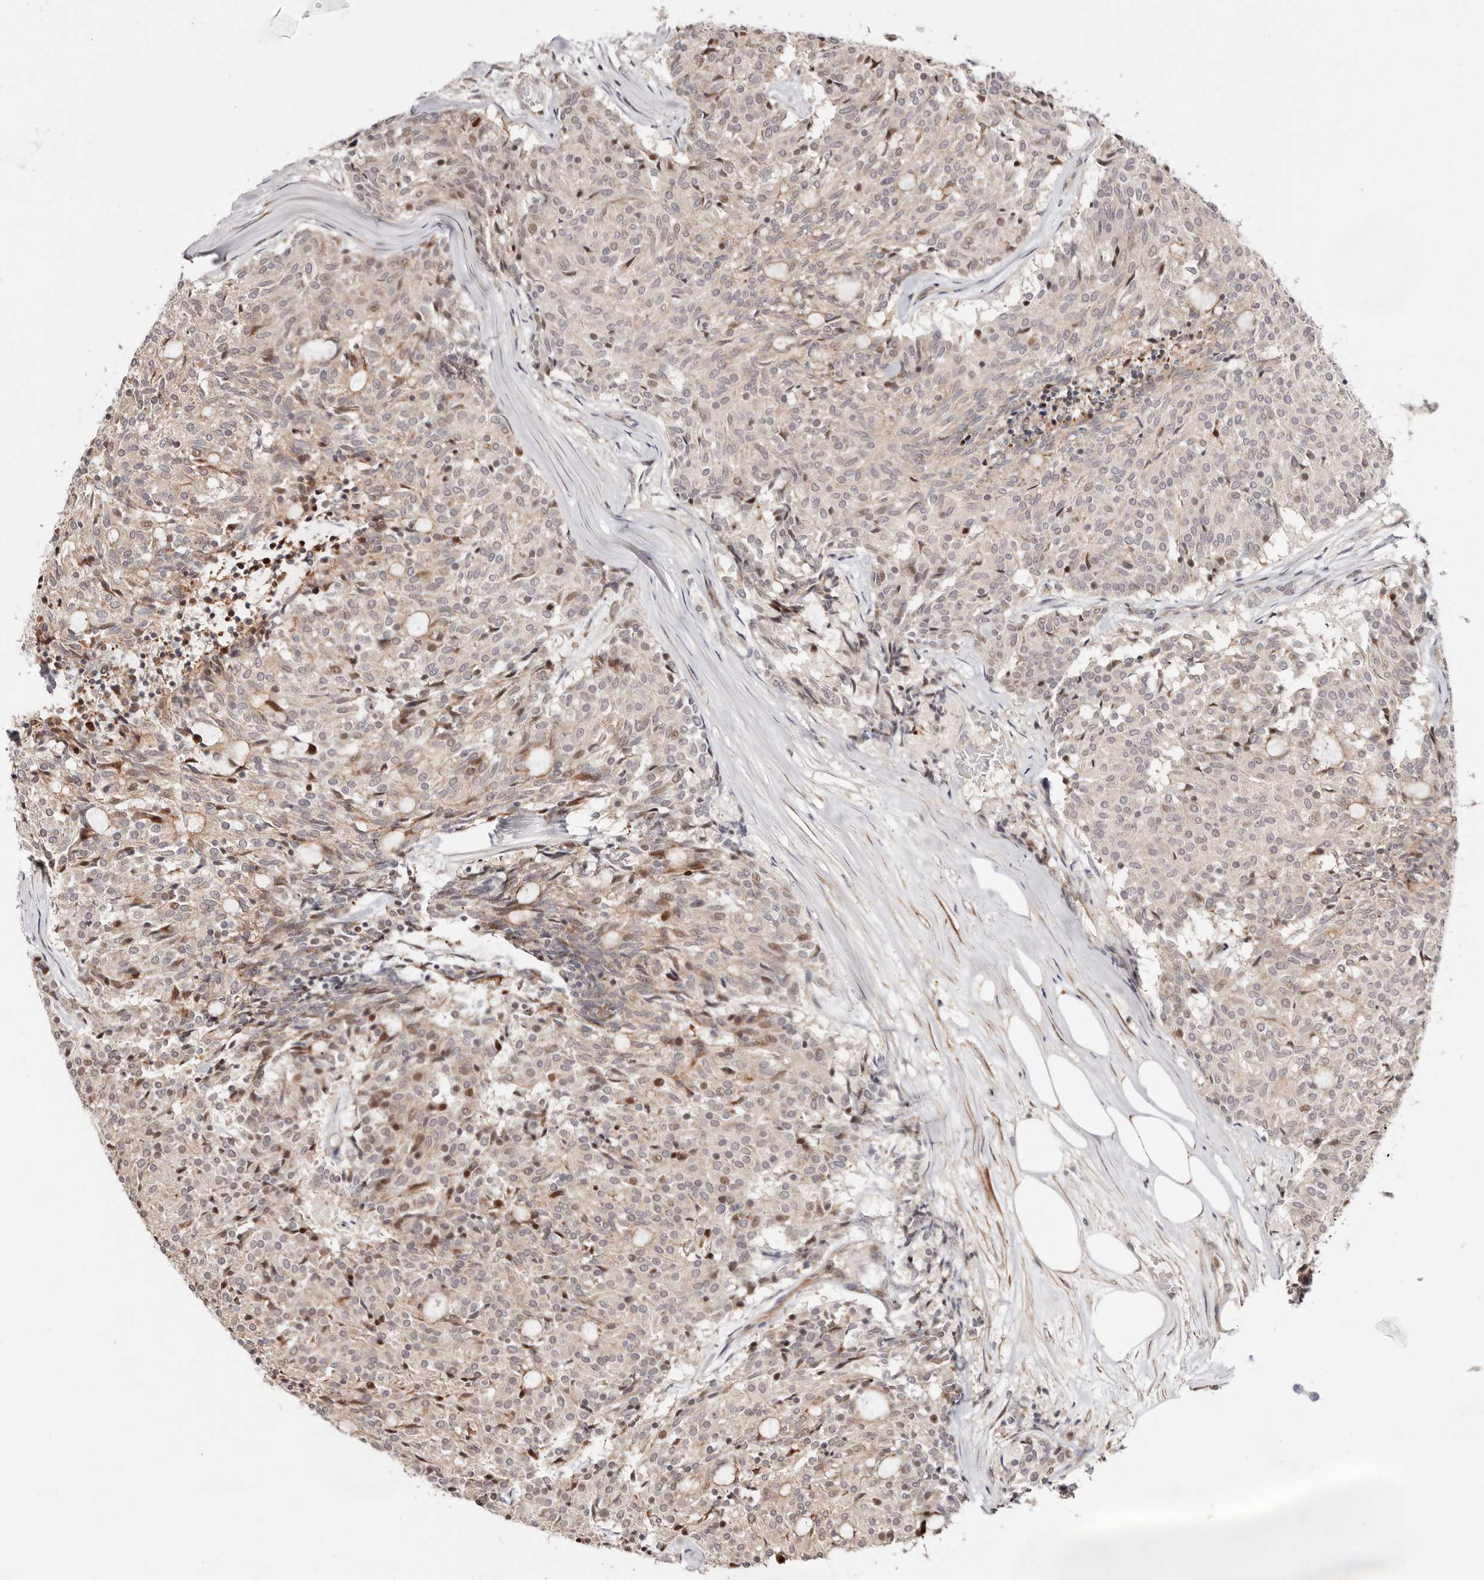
{"staining": {"intensity": "moderate", "quantity": "<25%", "location": "nuclear"}, "tissue": "carcinoid", "cell_type": "Tumor cells", "image_type": "cancer", "snomed": [{"axis": "morphology", "description": "Carcinoid, malignant, NOS"}, {"axis": "topography", "description": "Pancreas"}], "caption": "A brown stain highlights moderate nuclear staining of a protein in malignant carcinoid tumor cells.", "gene": "ODF2L", "patient": {"sex": "female", "age": 54}}